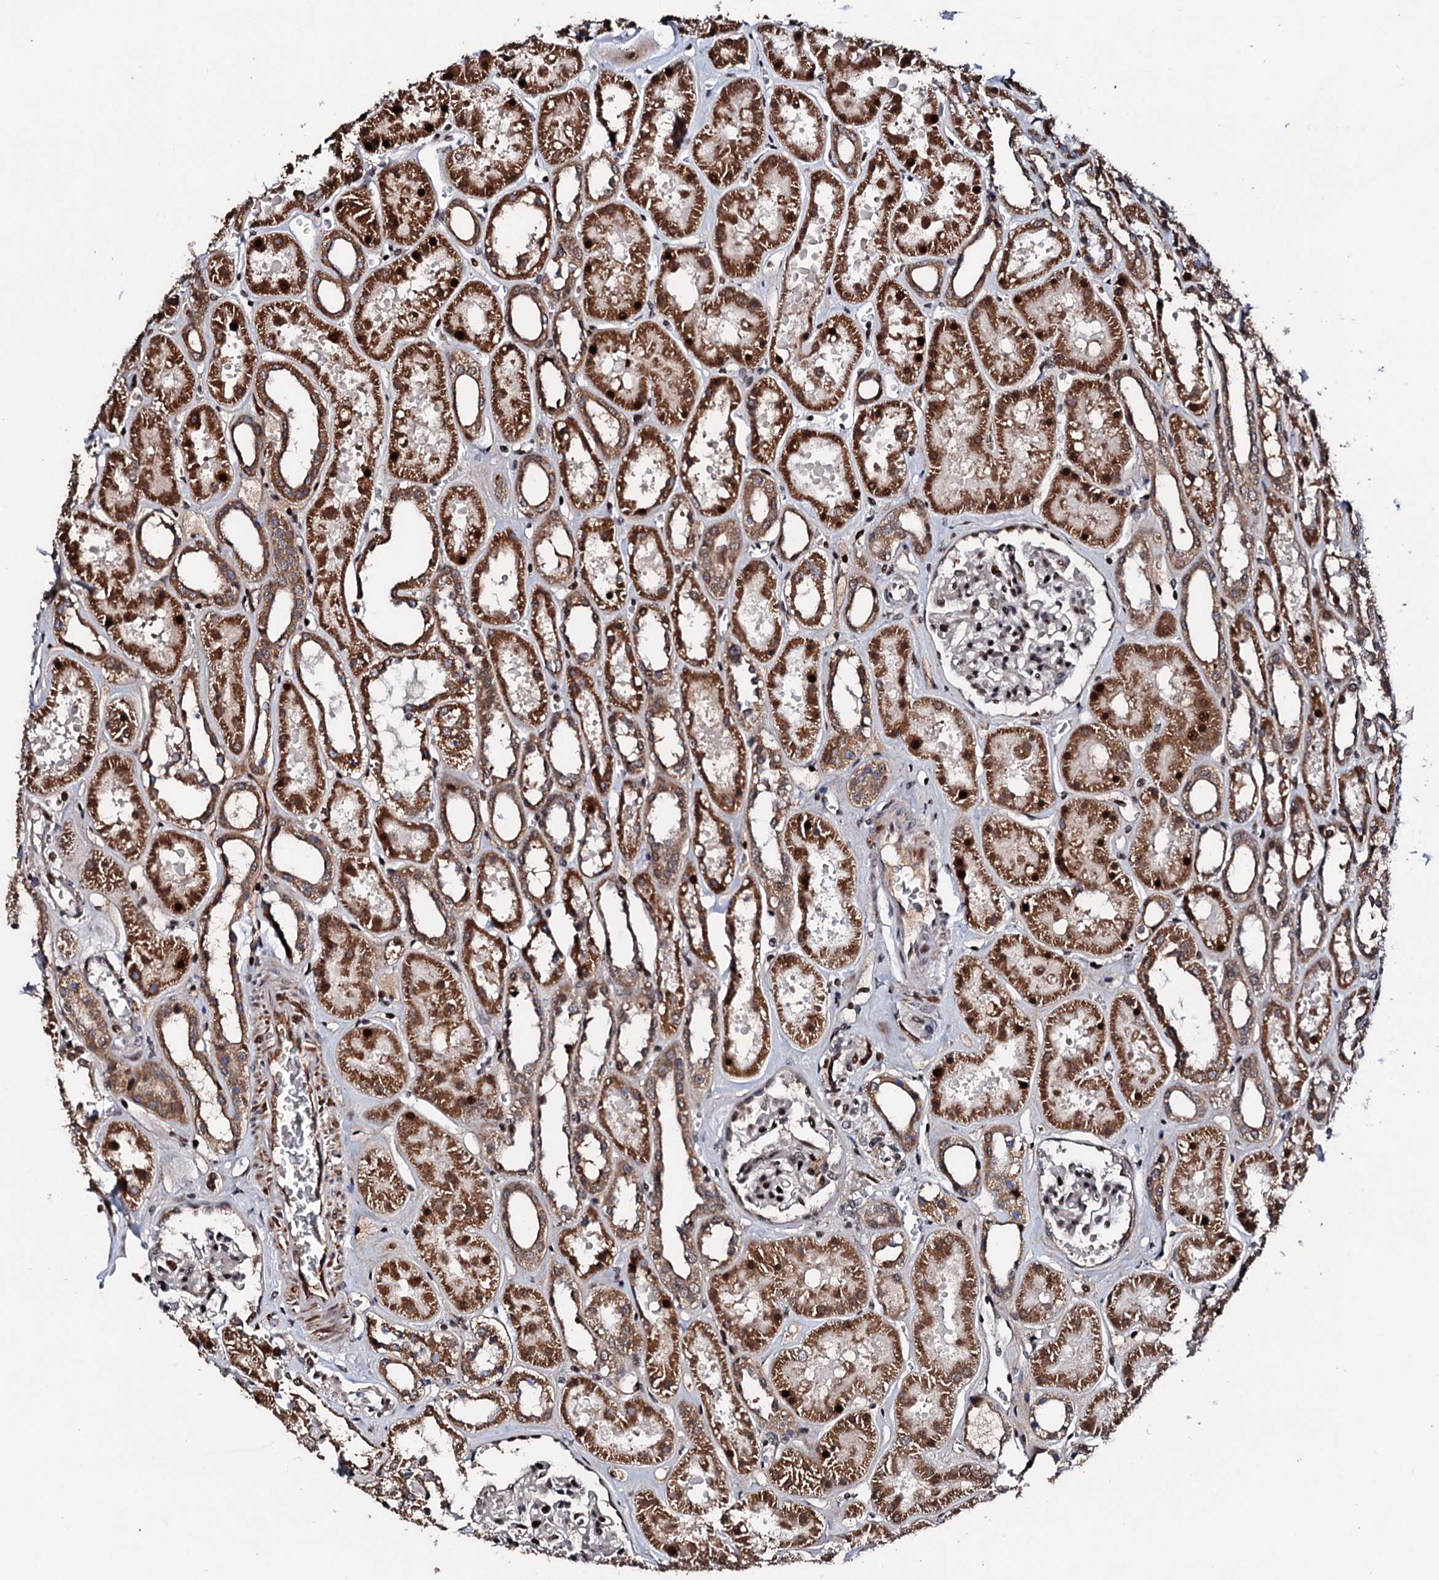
{"staining": {"intensity": "moderate", "quantity": "25%-75%", "location": "nuclear"}, "tissue": "kidney", "cell_type": "Cells in glomeruli", "image_type": "normal", "snomed": [{"axis": "morphology", "description": "Normal tissue, NOS"}, {"axis": "topography", "description": "Kidney"}], "caption": "About 25%-75% of cells in glomeruli in normal kidney demonstrate moderate nuclear protein expression as visualized by brown immunohistochemical staining.", "gene": "KIF18A", "patient": {"sex": "female", "age": 41}}